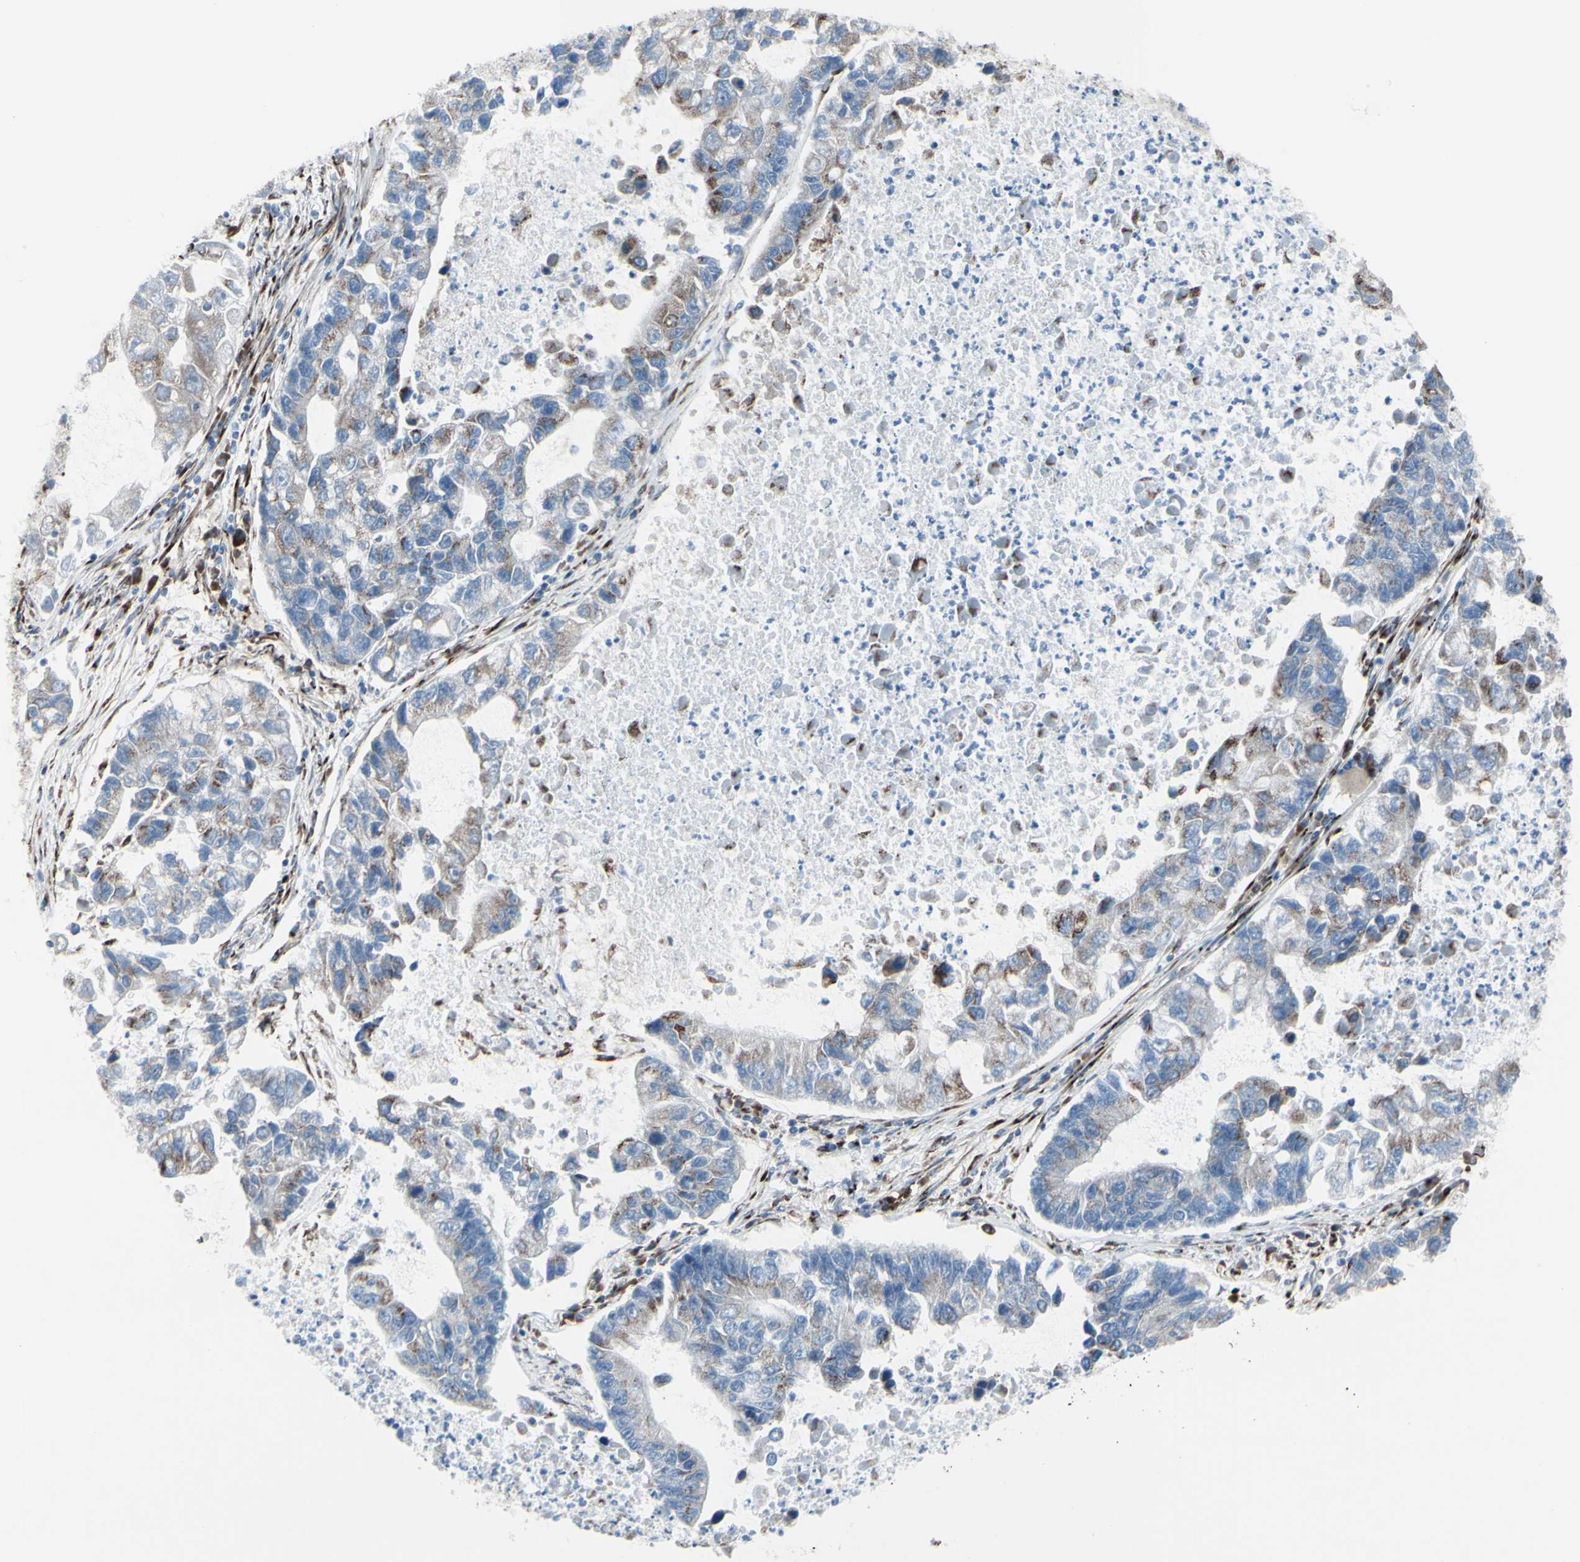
{"staining": {"intensity": "moderate", "quantity": "25%-75%", "location": "cytoplasmic/membranous"}, "tissue": "lung cancer", "cell_type": "Tumor cells", "image_type": "cancer", "snomed": [{"axis": "morphology", "description": "Adenocarcinoma, NOS"}, {"axis": "topography", "description": "Lung"}], "caption": "Protein staining shows moderate cytoplasmic/membranous expression in approximately 25%-75% of tumor cells in adenocarcinoma (lung). The protein of interest is stained brown, and the nuclei are stained in blue (DAB (3,3'-diaminobenzidine) IHC with brightfield microscopy, high magnification).", "gene": "GLG1", "patient": {"sex": "female", "age": 51}}